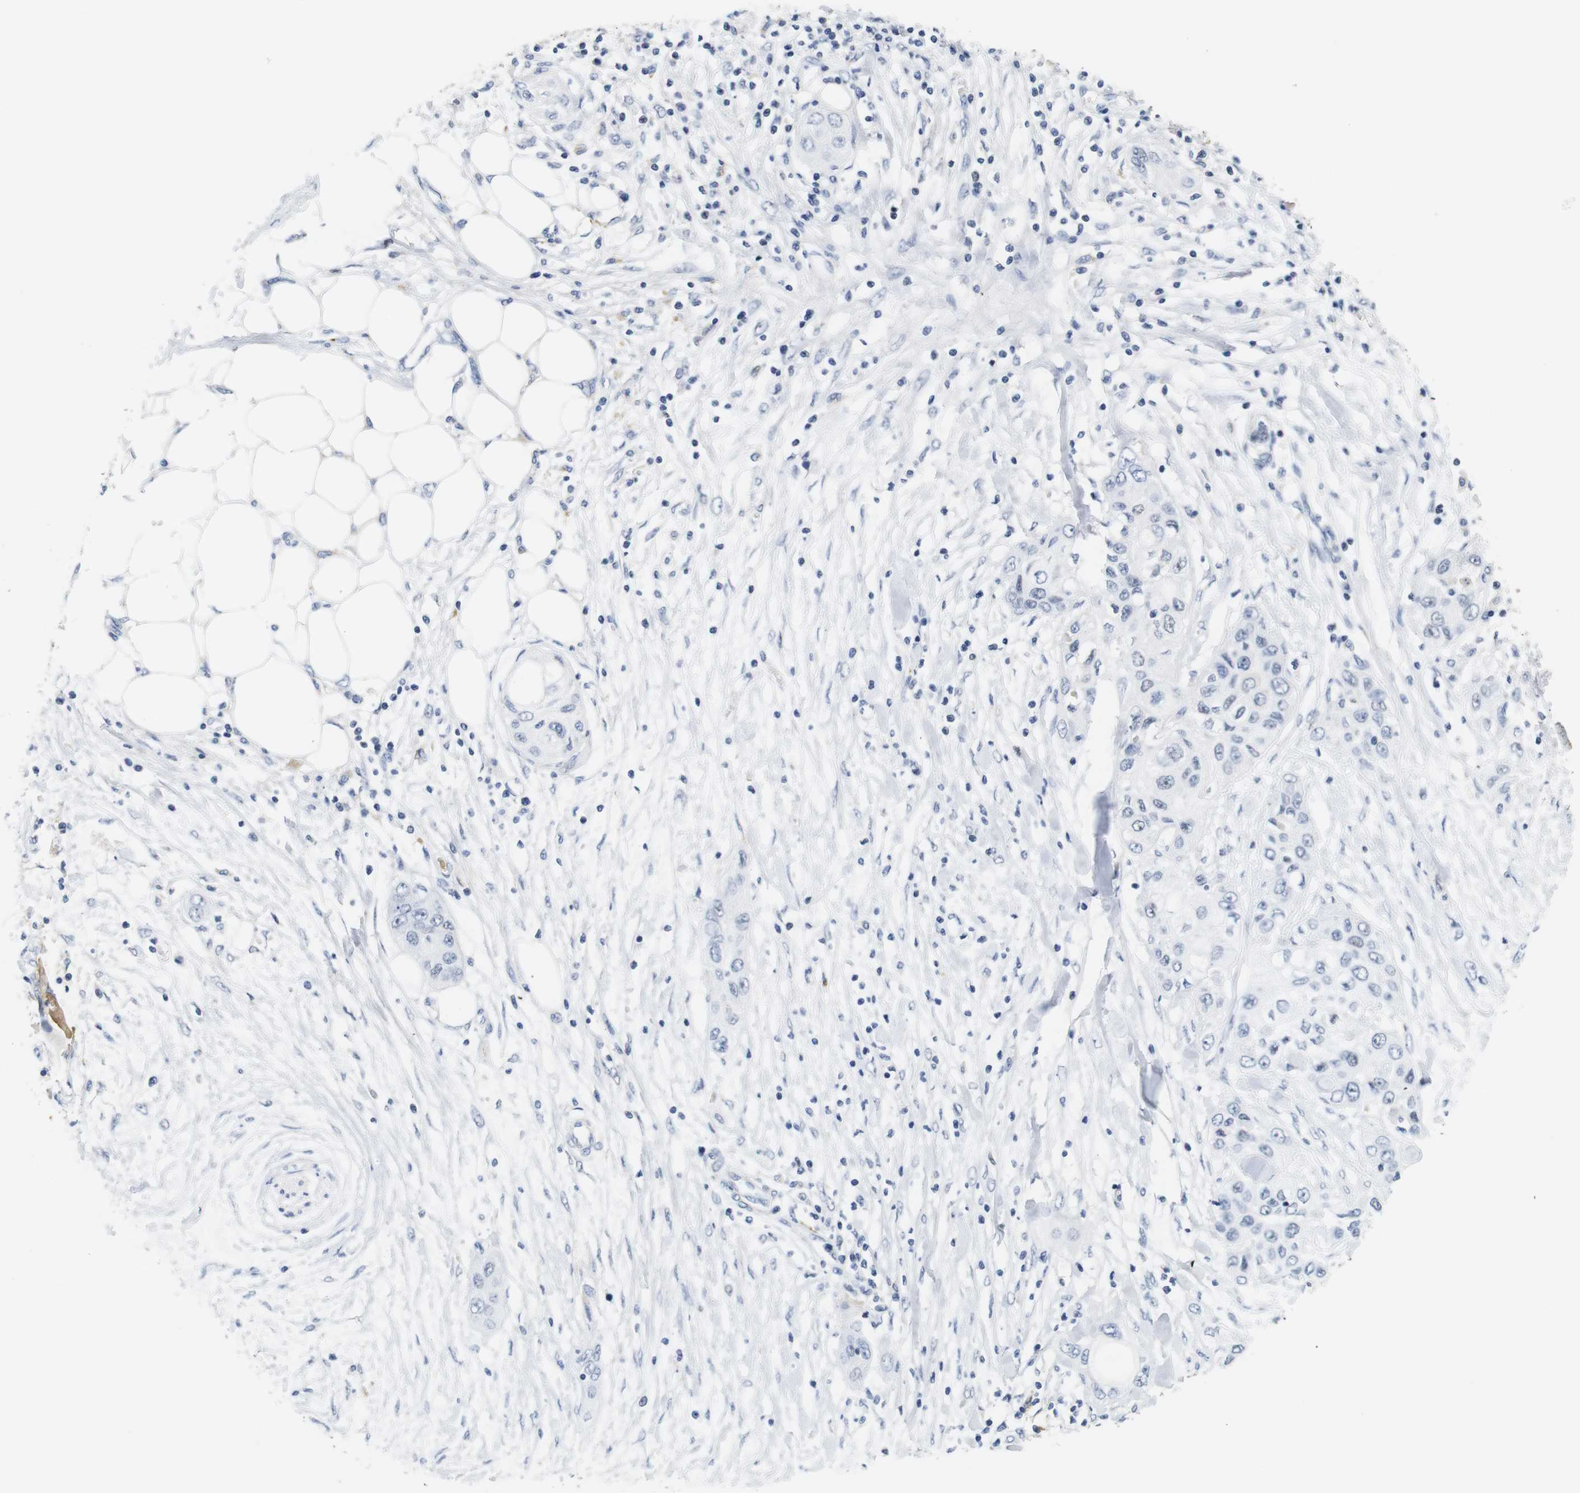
{"staining": {"intensity": "negative", "quantity": "none", "location": "none"}, "tissue": "pancreatic cancer", "cell_type": "Tumor cells", "image_type": "cancer", "snomed": [{"axis": "morphology", "description": "Adenocarcinoma, NOS"}, {"axis": "topography", "description": "Pancreas"}], "caption": "Tumor cells are negative for brown protein staining in adenocarcinoma (pancreatic).", "gene": "OTOF", "patient": {"sex": "female", "age": 70}}